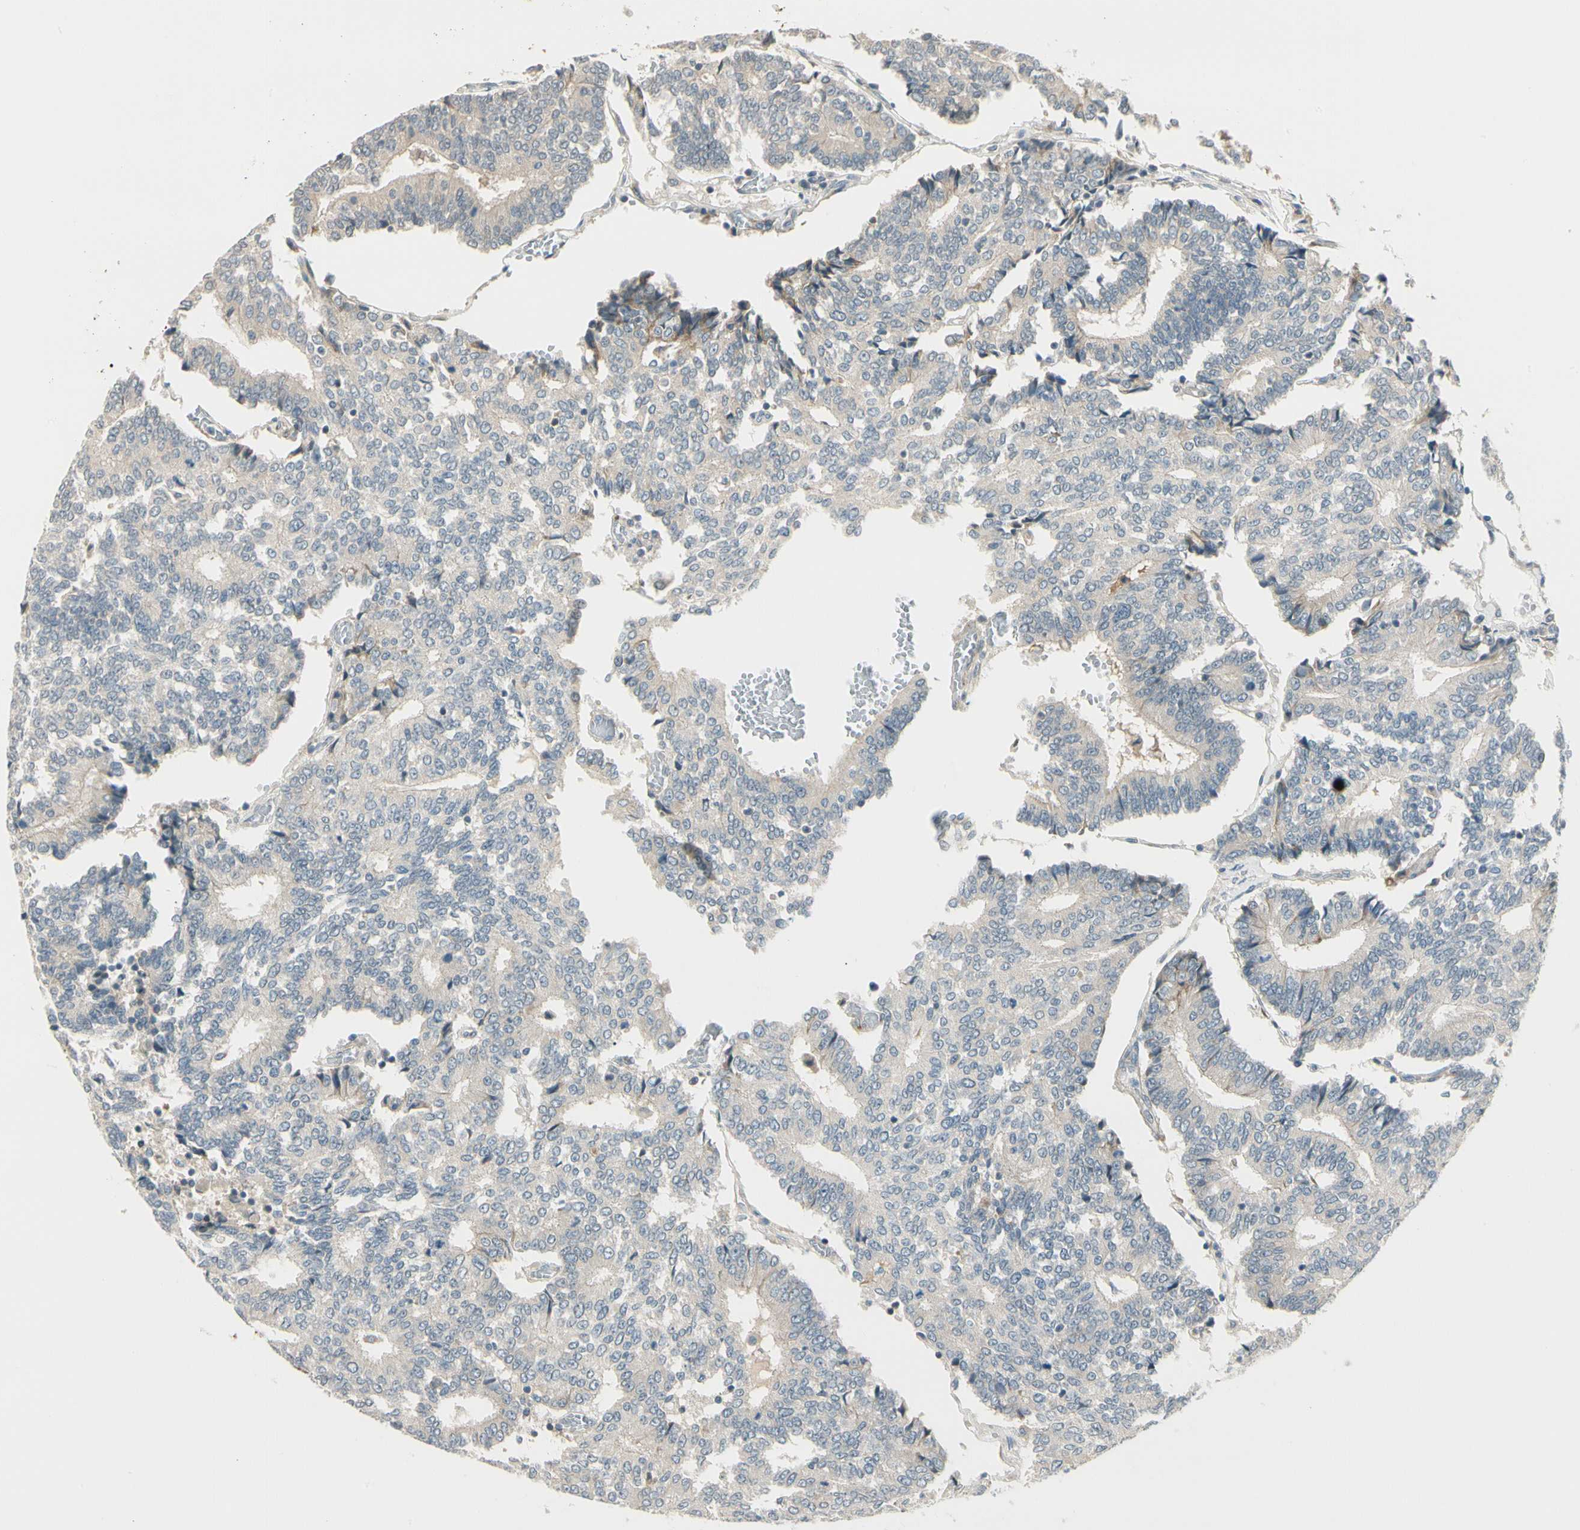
{"staining": {"intensity": "negative", "quantity": "none", "location": "none"}, "tissue": "prostate cancer", "cell_type": "Tumor cells", "image_type": "cancer", "snomed": [{"axis": "morphology", "description": "Adenocarcinoma, High grade"}, {"axis": "topography", "description": "Prostate"}], "caption": "High magnification brightfield microscopy of adenocarcinoma (high-grade) (prostate) stained with DAB (3,3'-diaminobenzidine) (brown) and counterstained with hematoxylin (blue): tumor cells show no significant staining.", "gene": "PCDHB15", "patient": {"sex": "male", "age": 55}}